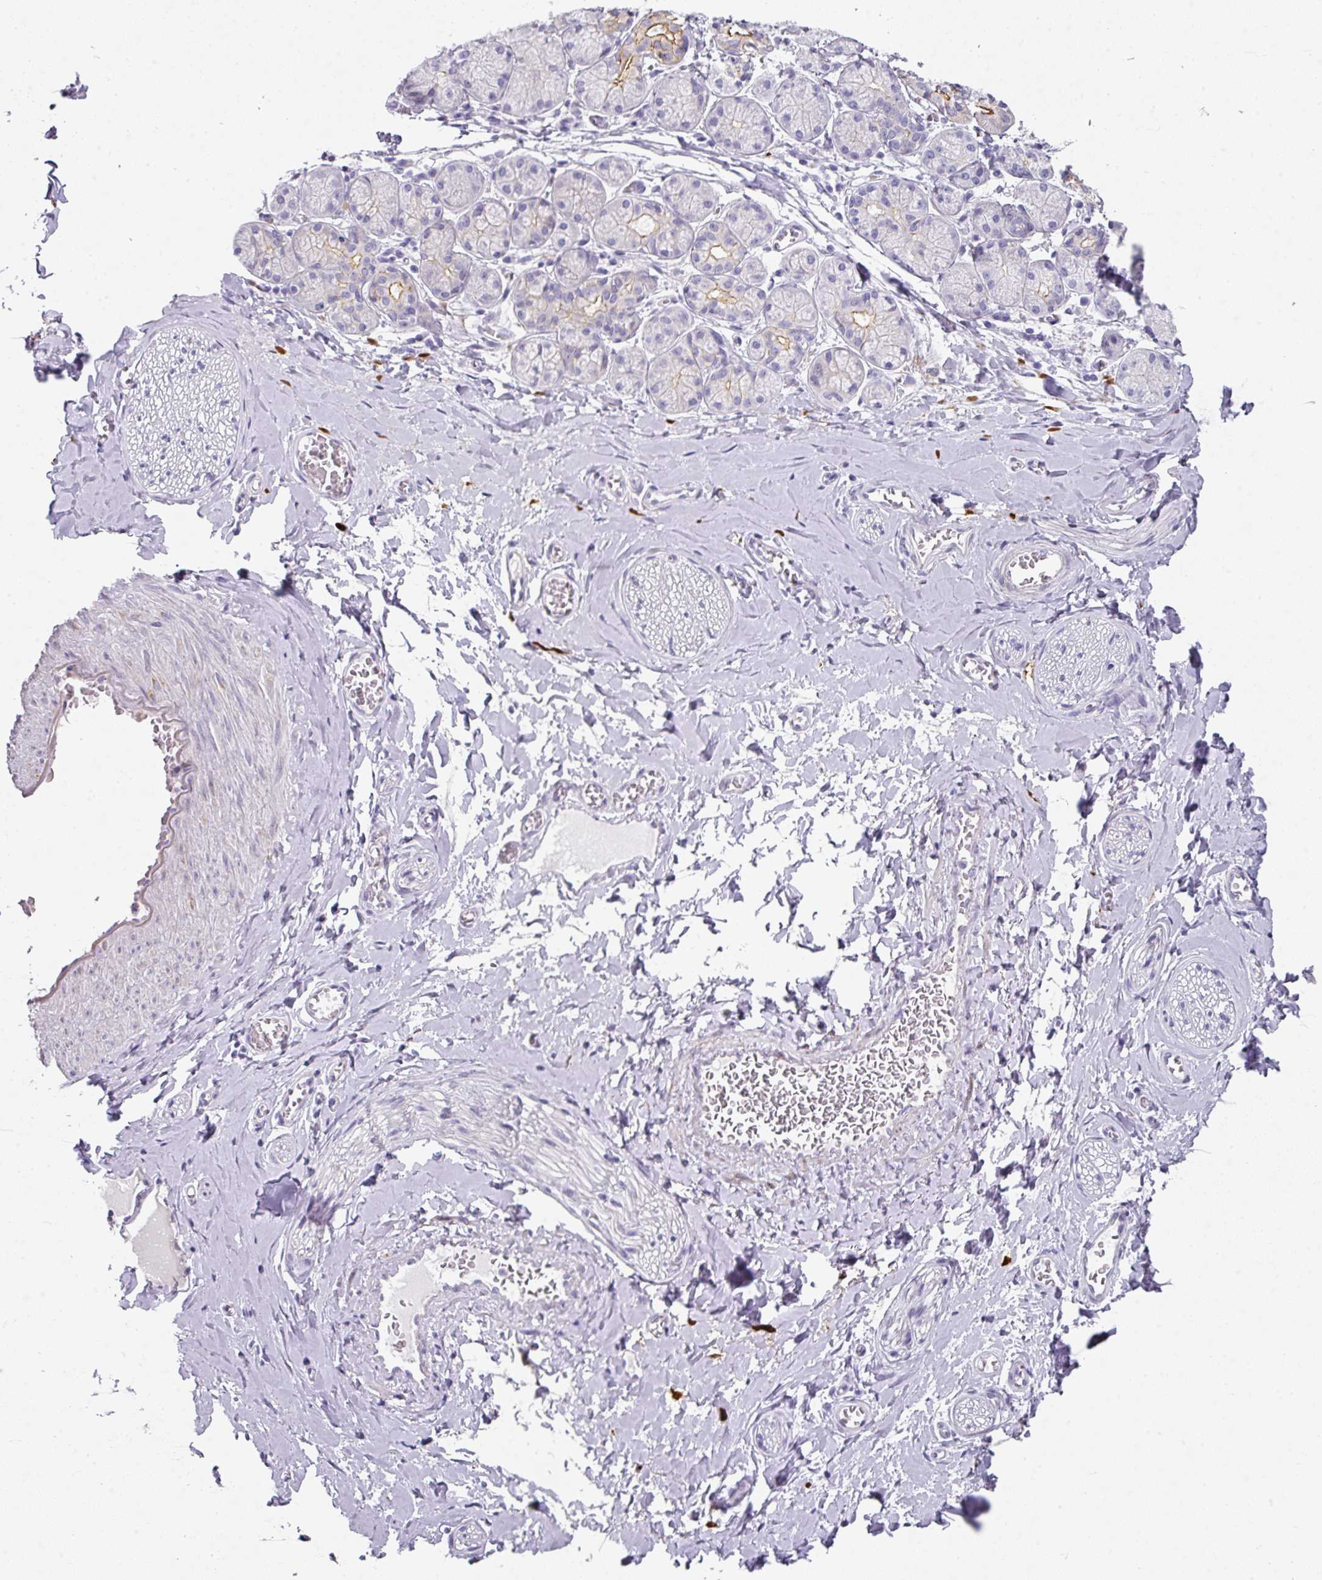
{"staining": {"intensity": "negative", "quantity": "none", "location": "none"}, "tissue": "adipose tissue", "cell_type": "Adipocytes", "image_type": "normal", "snomed": [{"axis": "morphology", "description": "Normal tissue, NOS"}, {"axis": "topography", "description": "Salivary gland"}, {"axis": "topography", "description": "Peripheral nerve tissue"}], "caption": "Immunohistochemistry of benign adipose tissue reveals no positivity in adipocytes.", "gene": "ANKRD29", "patient": {"sex": "female", "age": 24}}